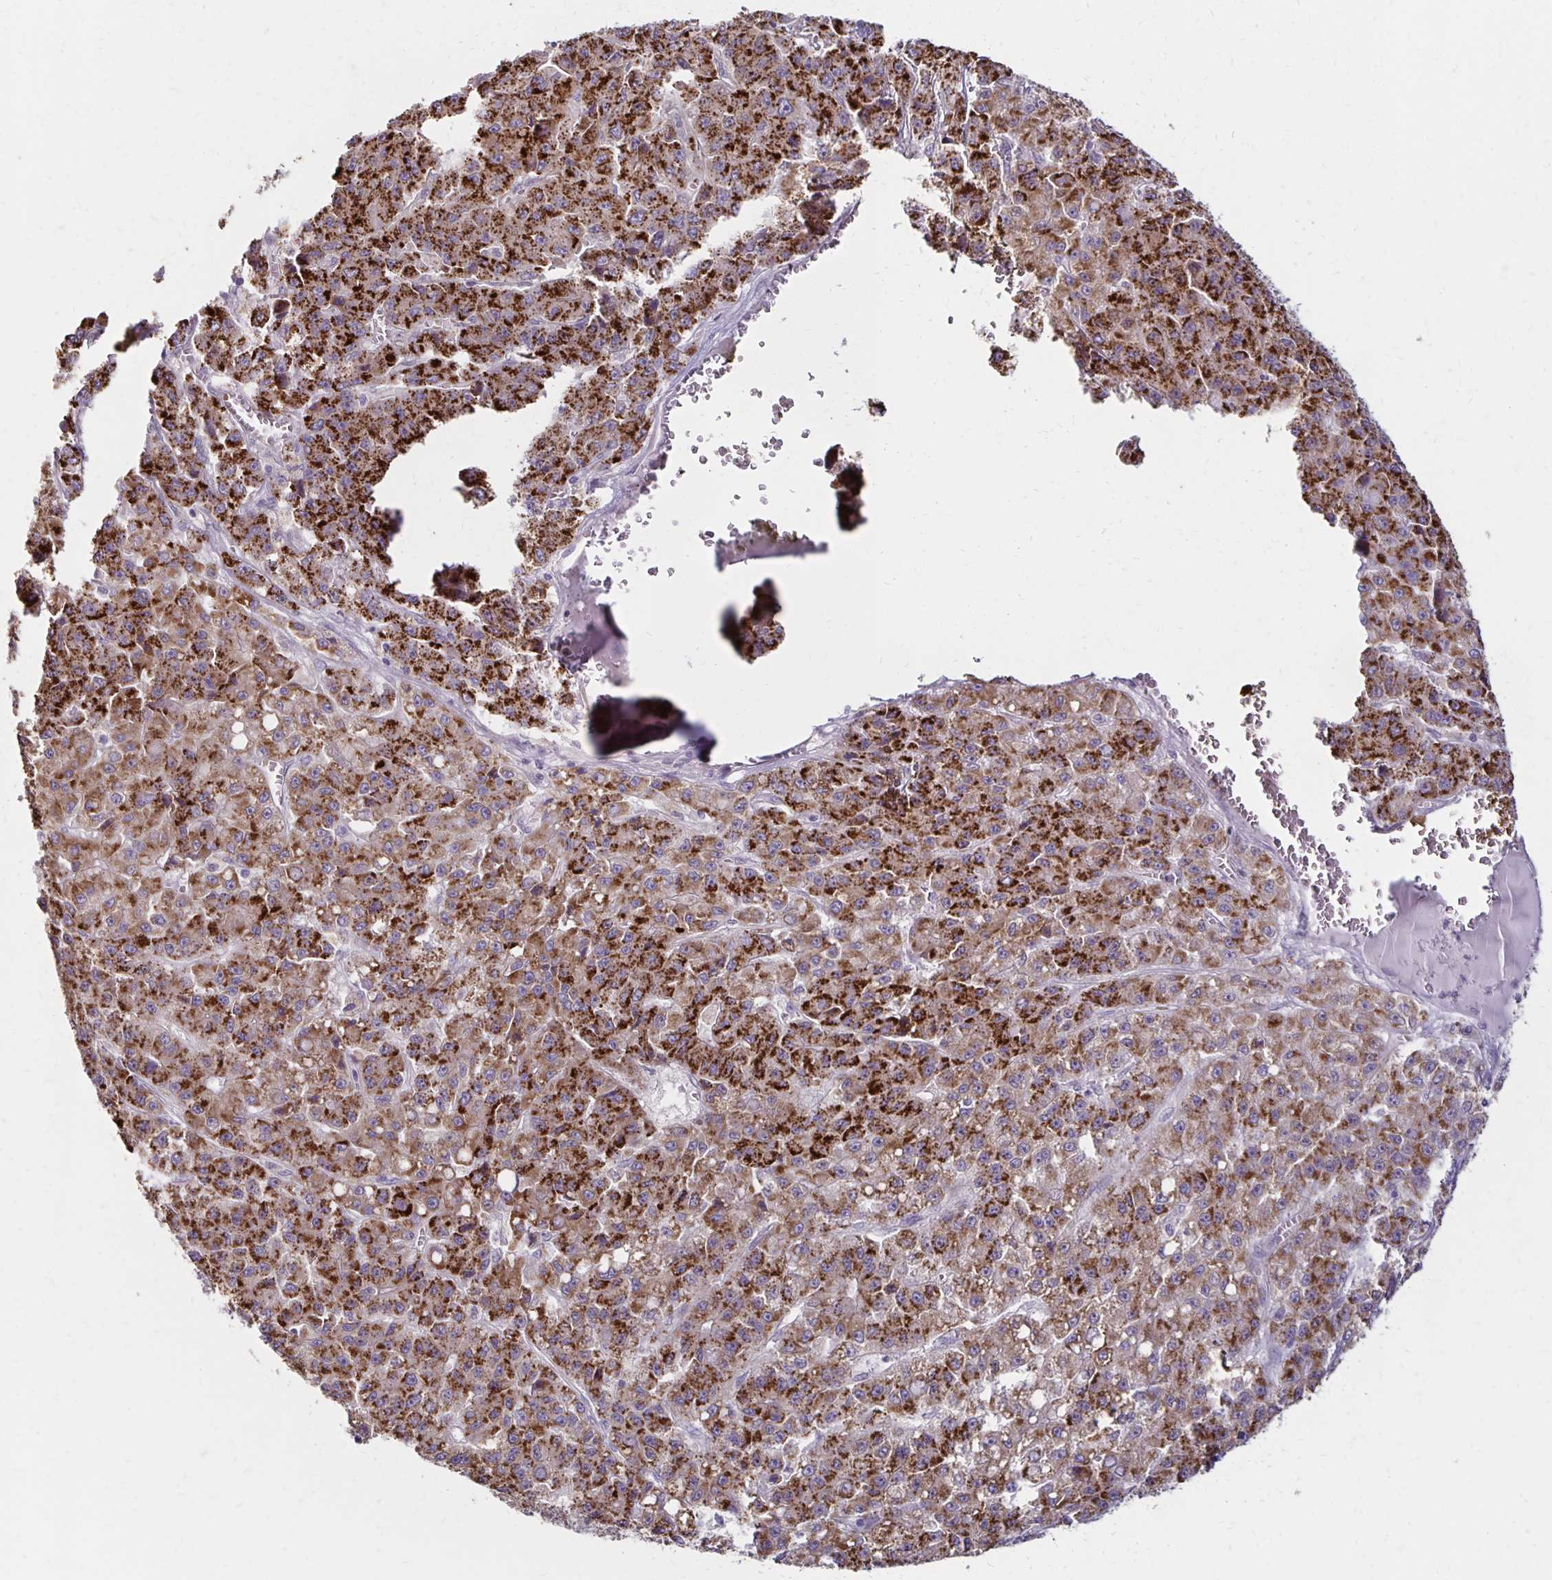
{"staining": {"intensity": "strong", "quantity": ">75%", "location": "cytoplasmic/membranous"}, "tissue": "liver cancer", "cell_type": "Tumor cells", "image_type": "cancer", "snomed": [{"axis": "morphology", "description": "Carcinoma, Hepatocellular, NOS"}, {"axis": "topography", "description": "Liver"}], "caption": "Immunohistochemistry (IHC) histopathology image of neoplastic tissue: human liver cancer stained using IHC exhibits high levels of strong protein expression localized specifically in the cytoplasmic/membranous of tumor cells, appearing as a cytoplasmic/membranous brown color.", "gene": "KATNBL1", "patient": {"sex": "male", "age": 70}}